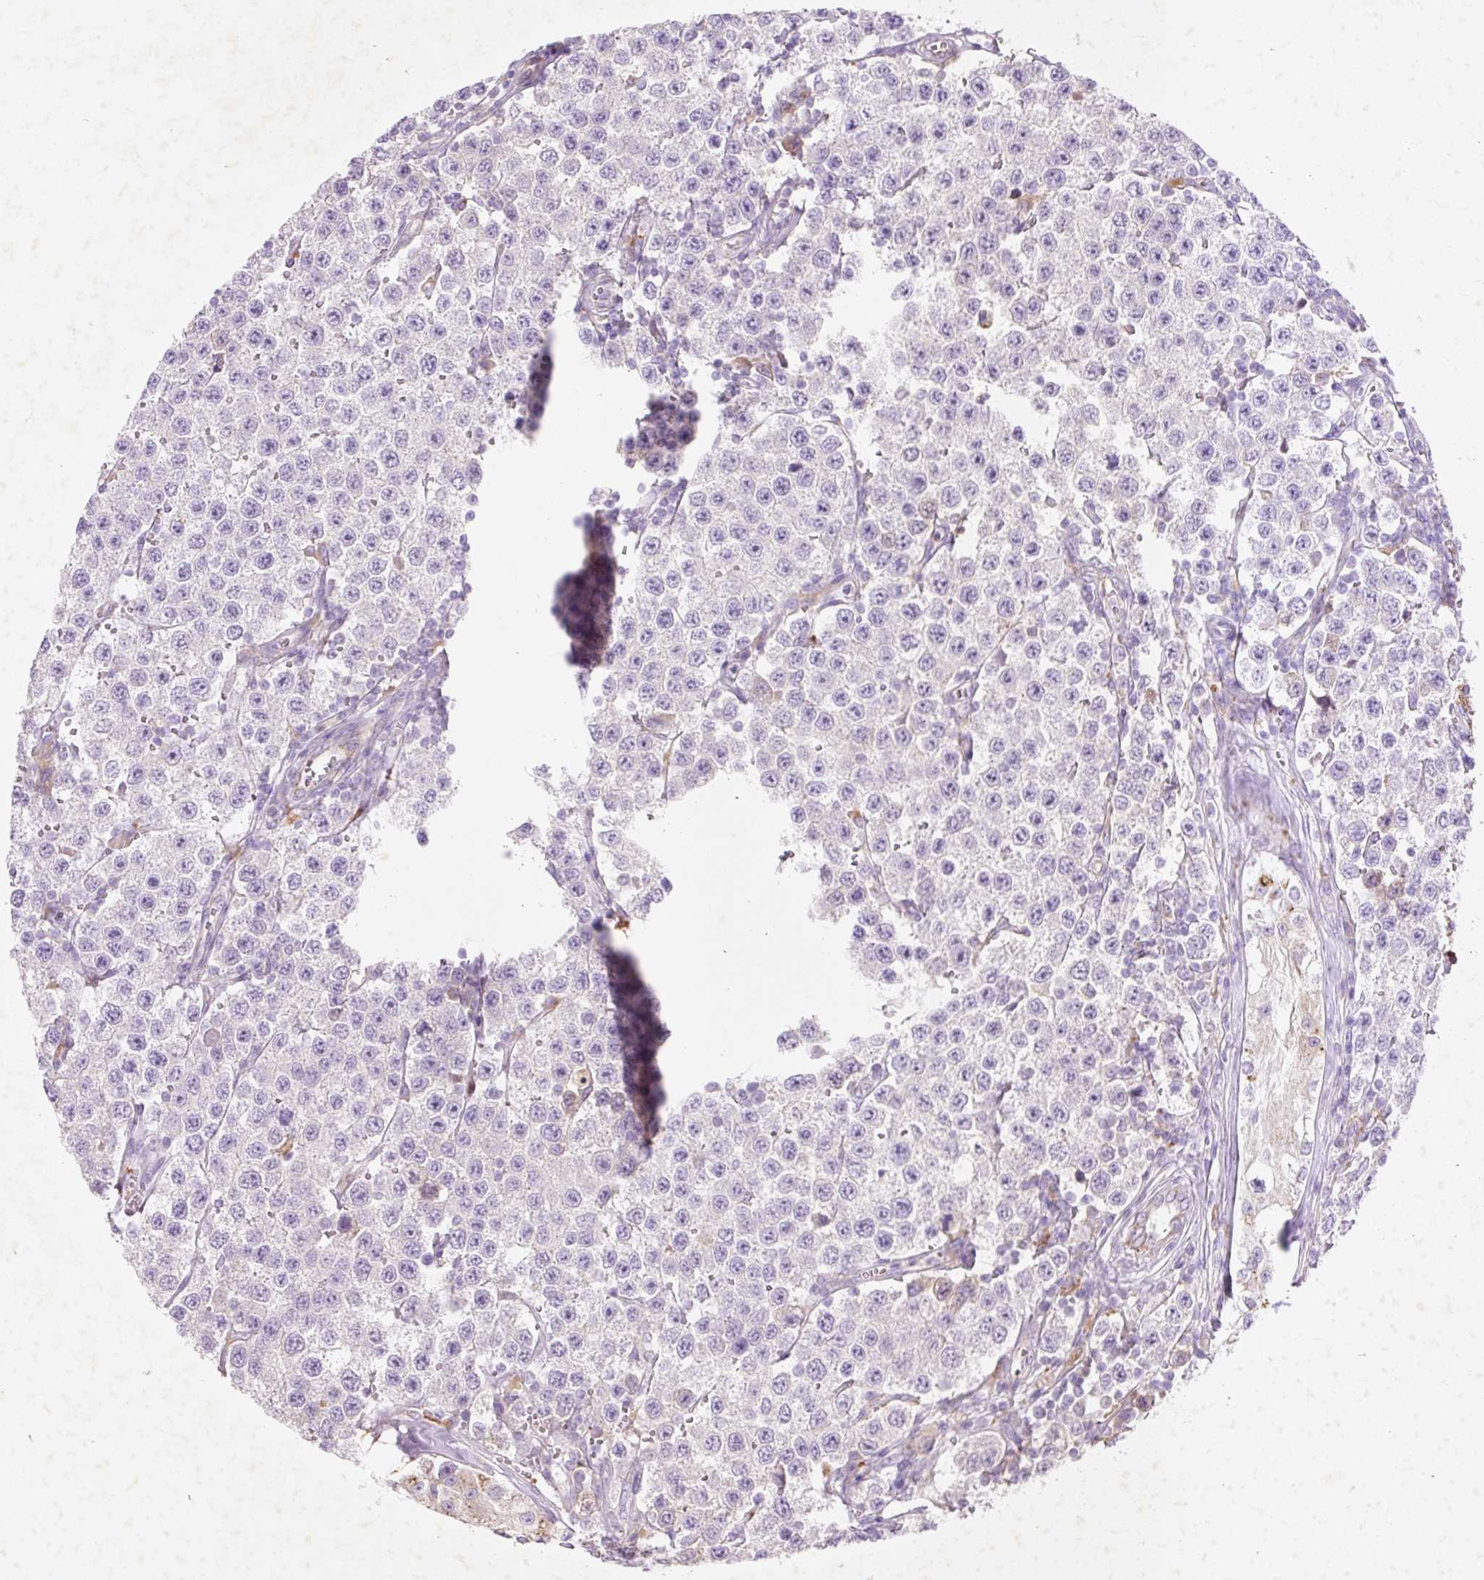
{"staining": {"intensity": "negative", "quantity": "none", "location": "none"}, "tissue": "testis cancer", "cell_type": "Tumor cells", "image_type": "cancer", "snomed": [{"axis": "morphology", "description": "Seminoma, NOS"}, {"axis": "topography", "description": "Testis"}], "caption": "This is a image of immunohistochemistry (IHC) staining of testis seminoma, which shows no expression in tumor cells. The staining is performed using DAB (3,3'-diaminobenzidine) brown chromogen with nuclei counter-stained in using hematoxylin.", "gene": "HEXA", "patient": {"sex": "male", "age": 34}}